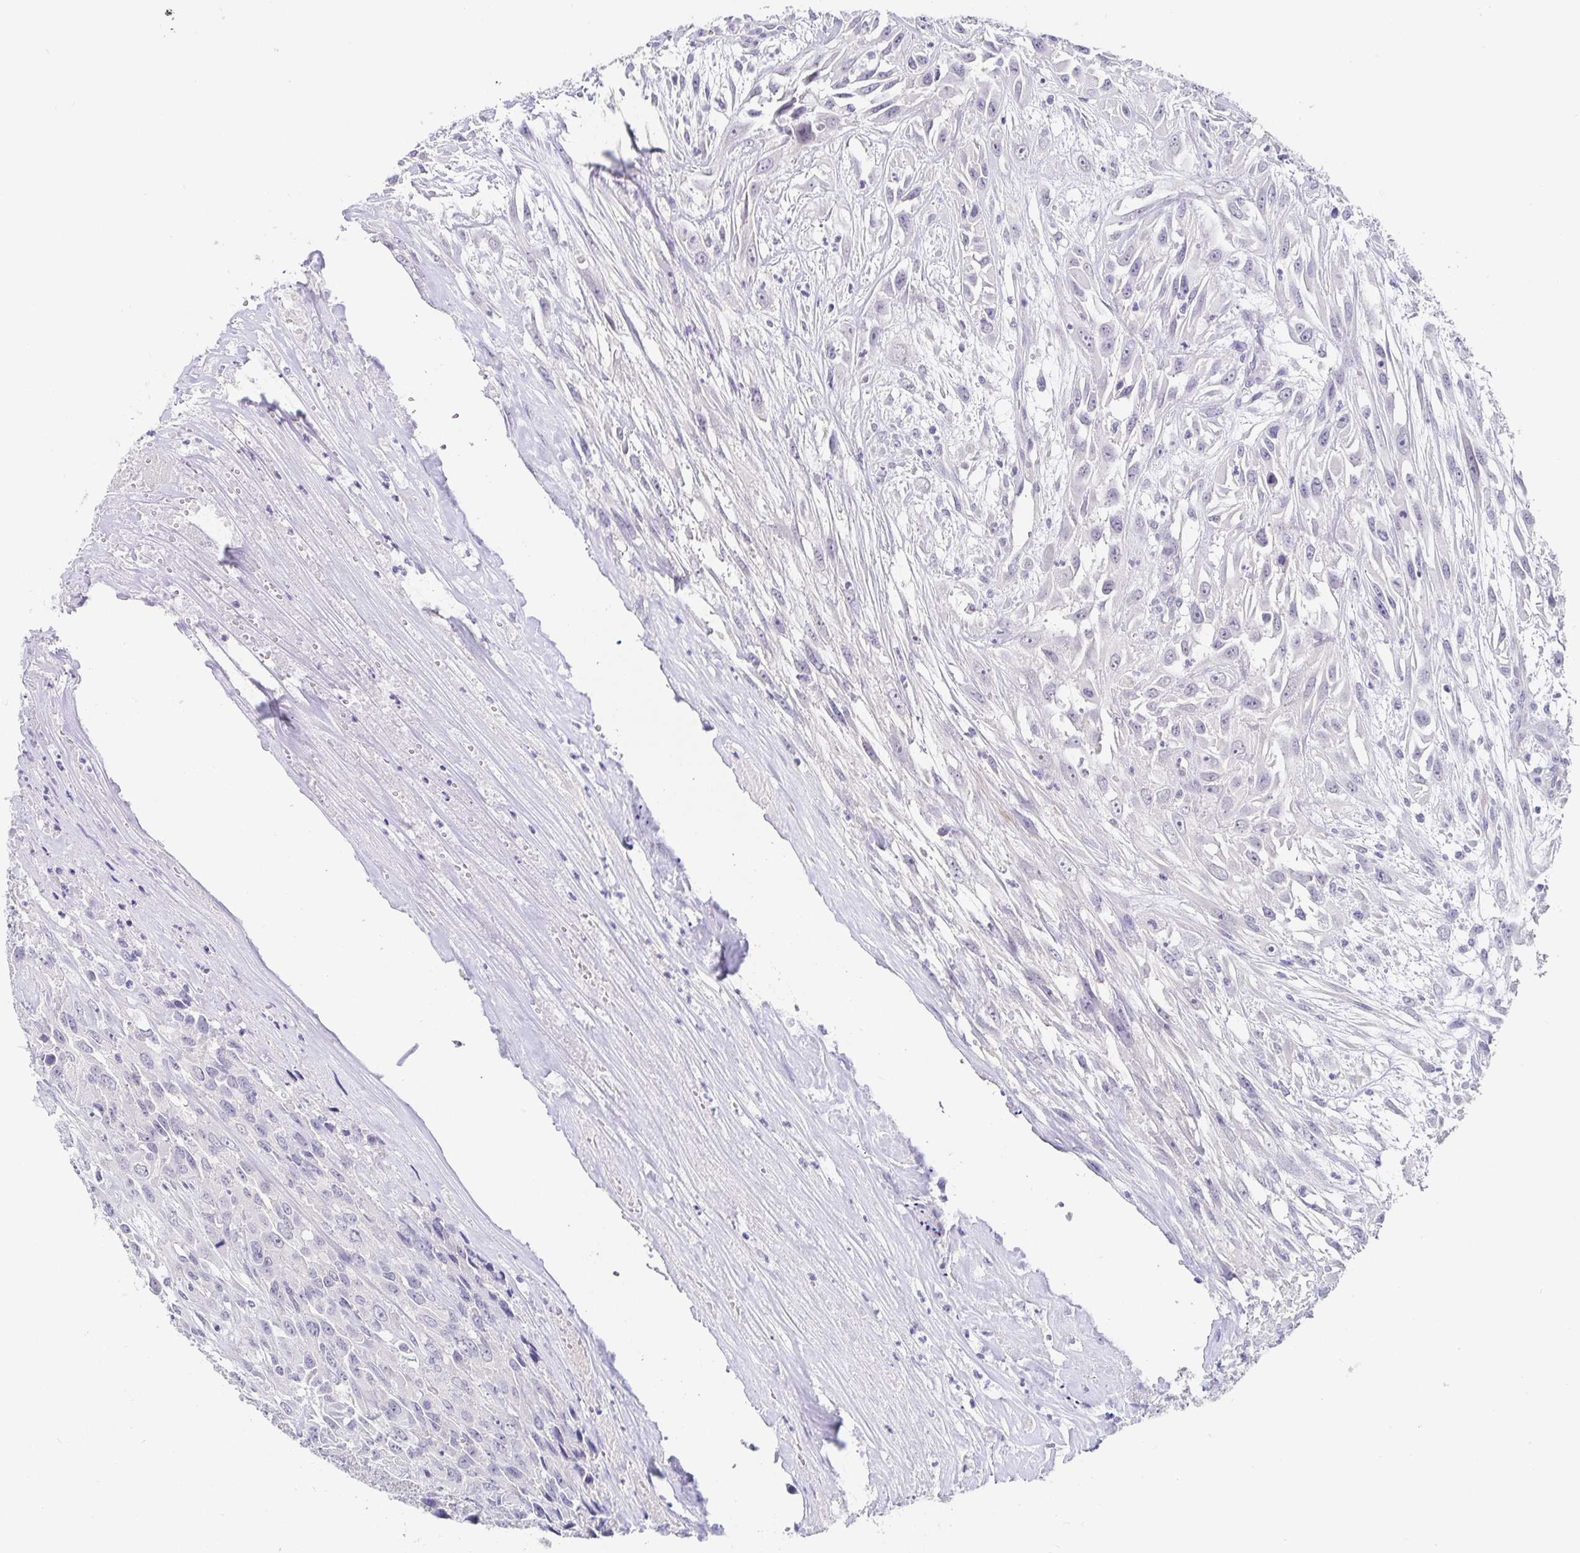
{"staining": {"intensity": "negative", "quantity": "none", "location": "none"}, "tissue": "urothelial cancer", "cell_type": "Tumor cells", "image_type": "cancer", "snomed": [{"axis": "morphology", "description": "Urothelial carcinoma, High grade"}, {"axis": "topography", "description": "Urinary bladder"}], "caption": "Photomicrograph shows no protein expression in tumor cells of urothelial carcinoma (high-grade) tissue.", "gene": "PDX1", "patient": {"sex": "male", "age": 67}}